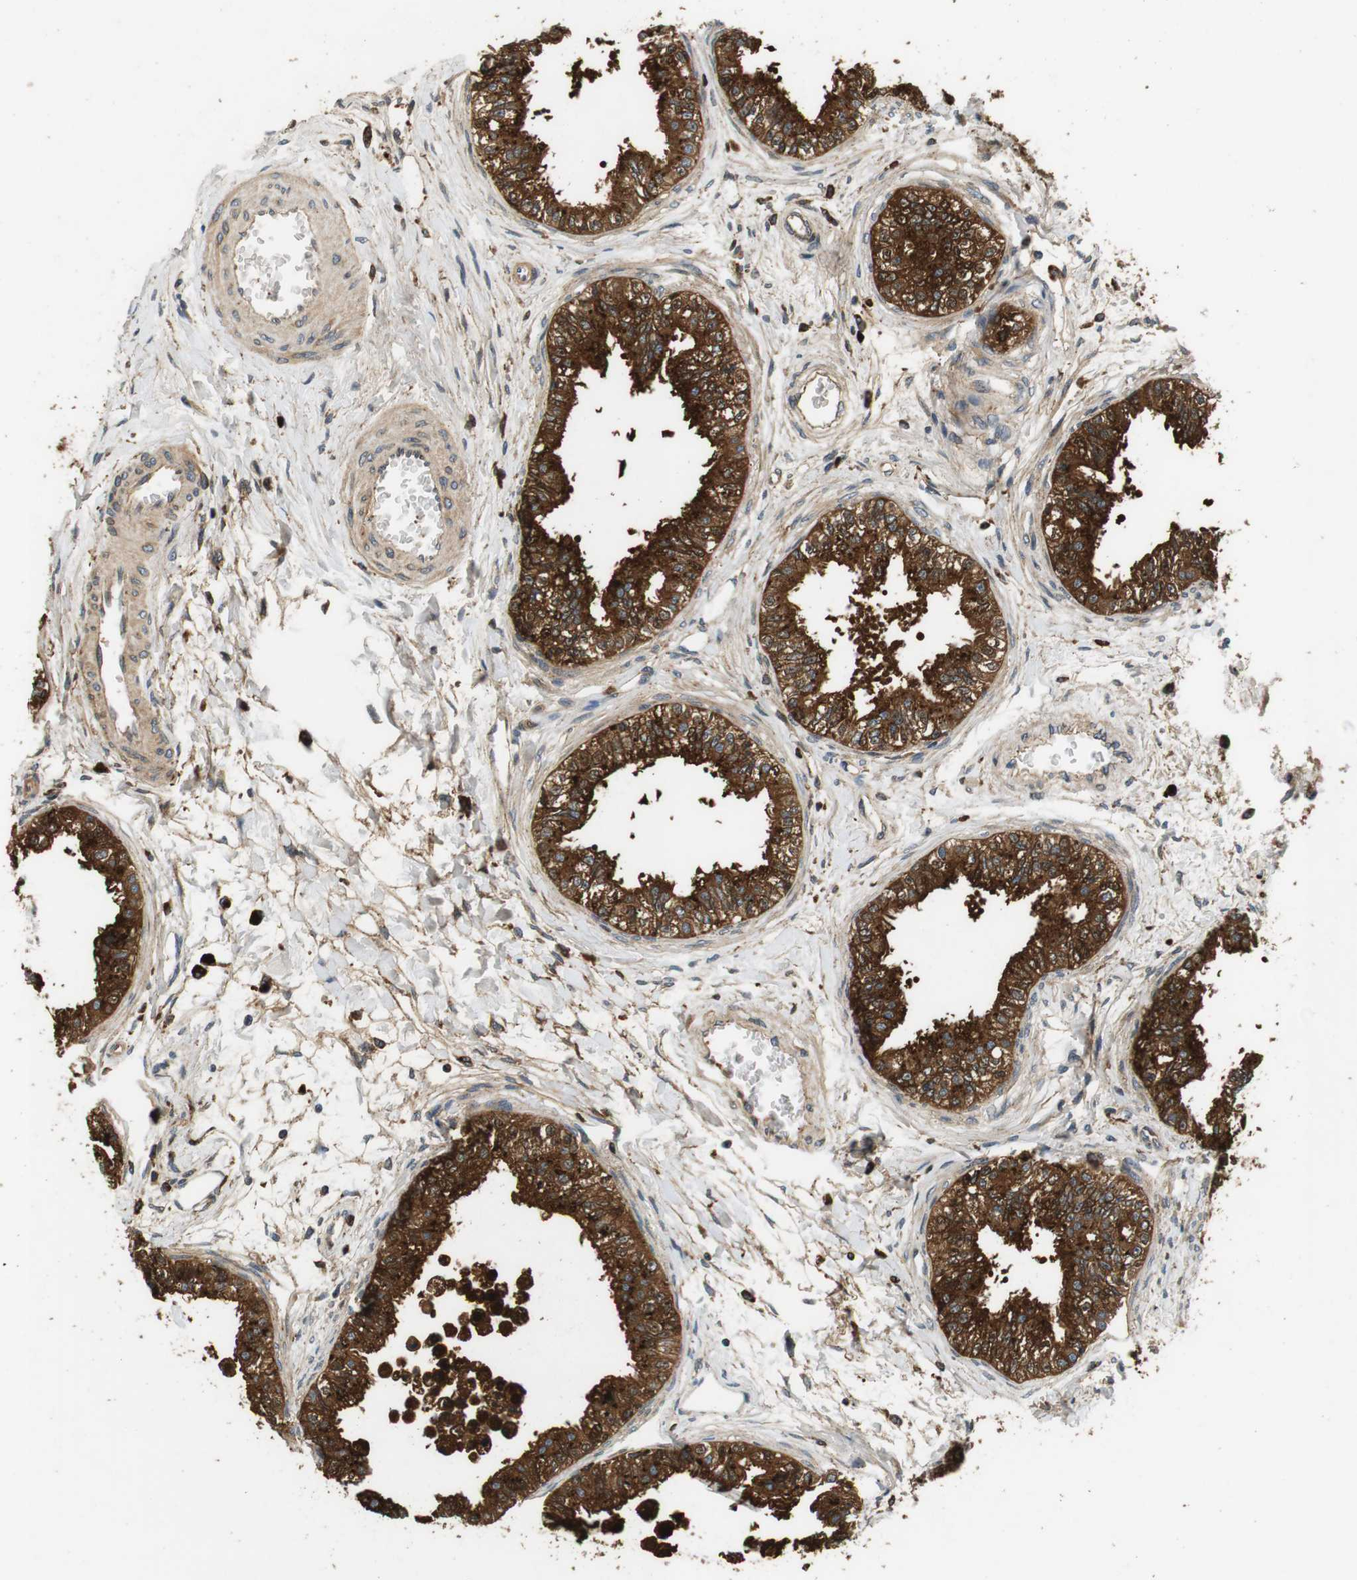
{"staining": {"intensity": "strong", "quantity": ">75%", "location": "cytoplasmic/membranous"}, "tissue": "epididymis", "cell_type": "Glandular cells", "image_type": "normal", "snomed": [{"axis": "morphology", "description": "Normal tissue, NOS"}, {"axis": "morphology", "description": "Adenocarcinoma, metastatic, NOS"}, {"axis": "topography", "description": "Testis"}, {"axis": "topography", "description": "Epididymis"}], "caption": "A high amount of strong cytoplasmic/membranous expression is seen in about >75% of glandular cells in benign epididymis.", "gene": "TXNRD1", "patient": {"sex": "male", "age": 26}}